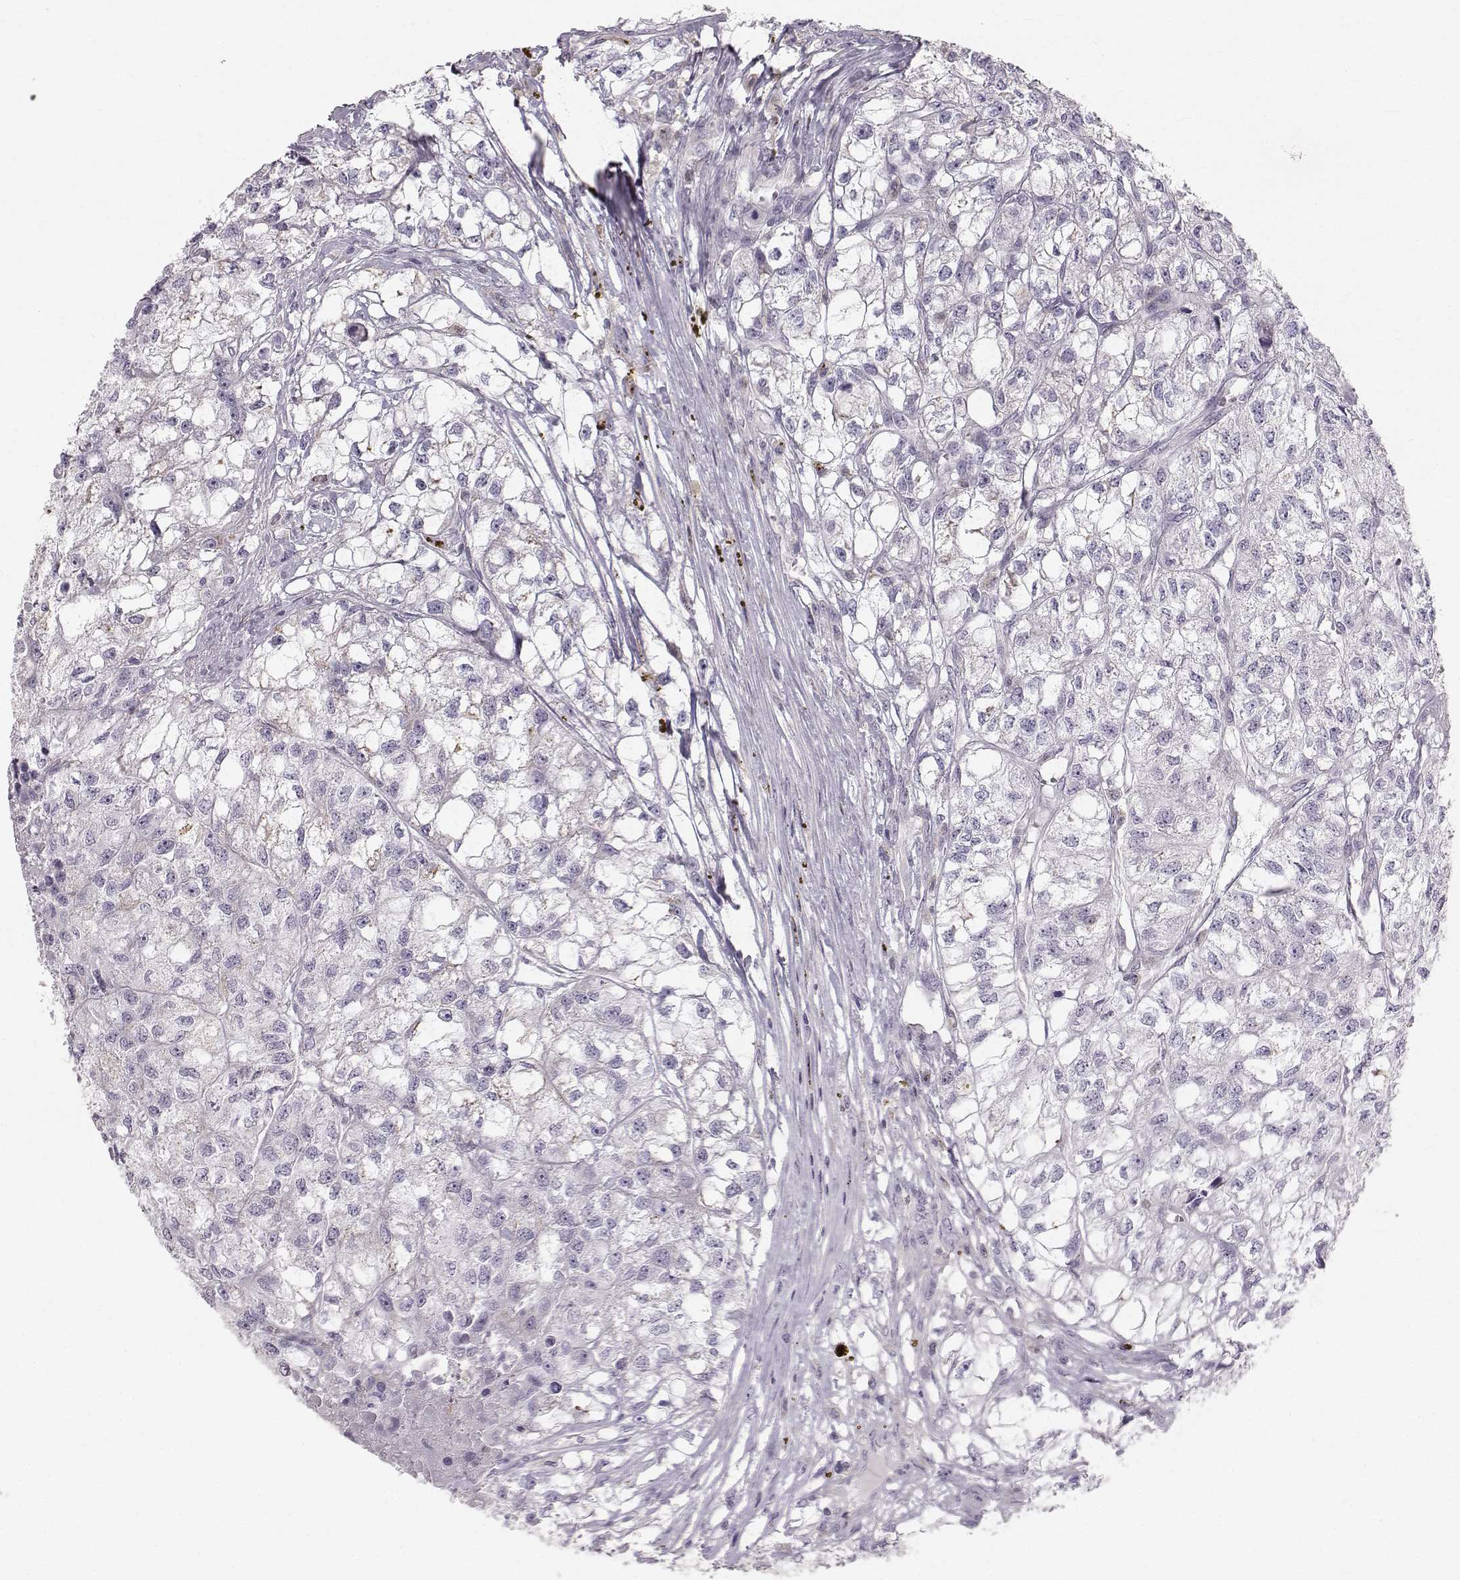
{"staining": {"intensity": "negative", "quantity": "none", "location": "none"}, "tissue": "renal cancer", "cell_type": "Tumor cells", "image_type": "cancer", "snomed": [{"axis": "morphology", "description": "Adenocarcinoma, NOS"}, {"axis": "topography", "description": "Kidney"}], "caption": "Tumor cells are negative for brown protein staining in adenocarcinoma (renal).", "gene": "RUNDC3A", "patient": {"sex": "male", "age": 56}}